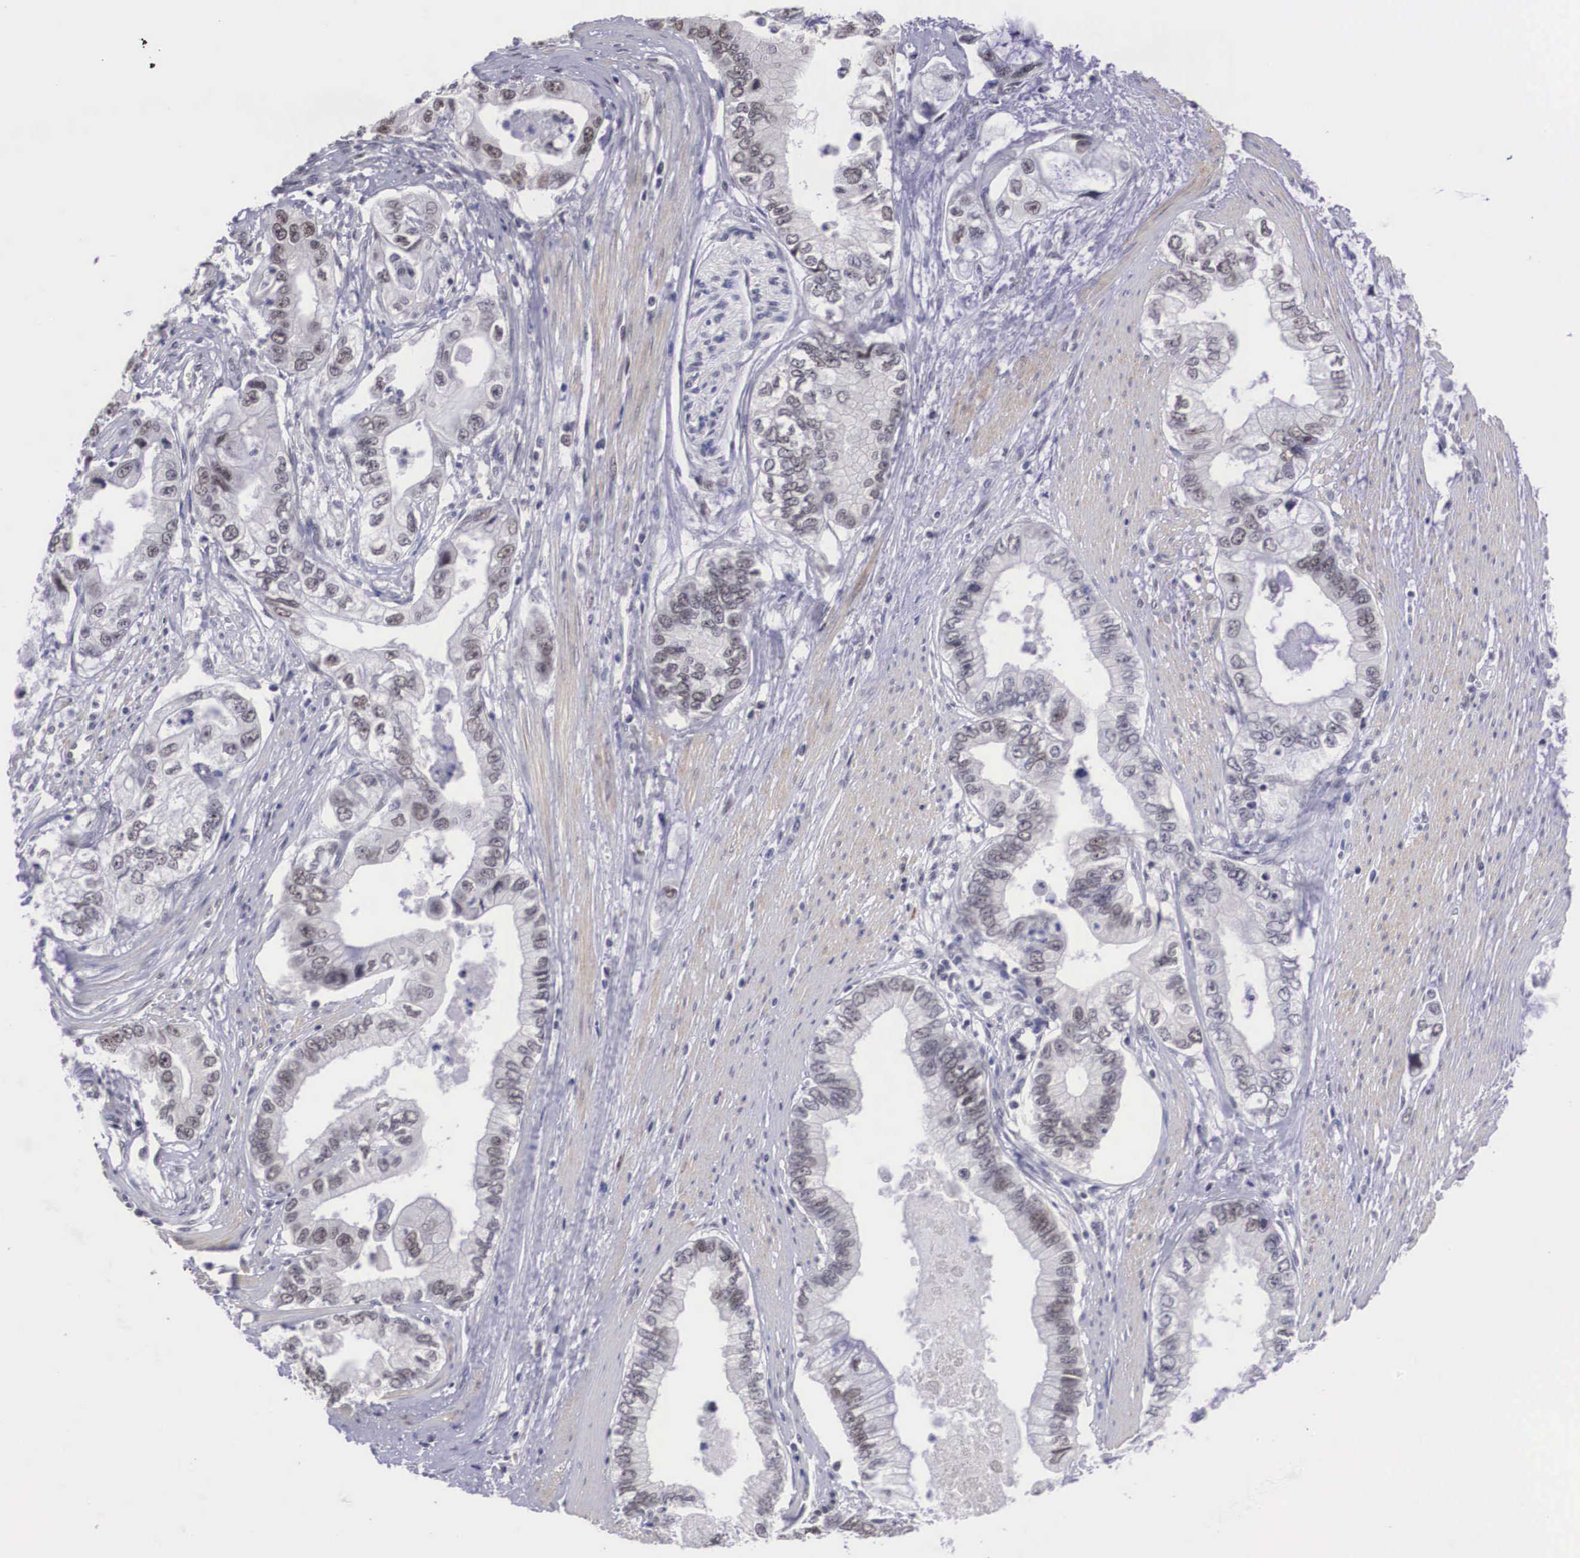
{"staining": {"intensity": "negative", "quantity": "none", "location": "none"}, "tissue": "pancreatic cancer", "cell_type": "Tumor cells", "image_type": "cancer", "snomed": [{"axis": "morphology", "description": "Adenocarcinoma, NOS"}, {"axis": "topography", "description": "Pancreas"}, {"axis": "topography", "description": "Stomach, upper"}], "caption": "Immunohistochemistry (IHC) histopathology image of pancreatic cancer (adenocarcinoma) stained for a protein (brown), which shows no positivity in tumor cells.", "gene": "ZNF275", "patient": {"sex": "male", "age": 77}}